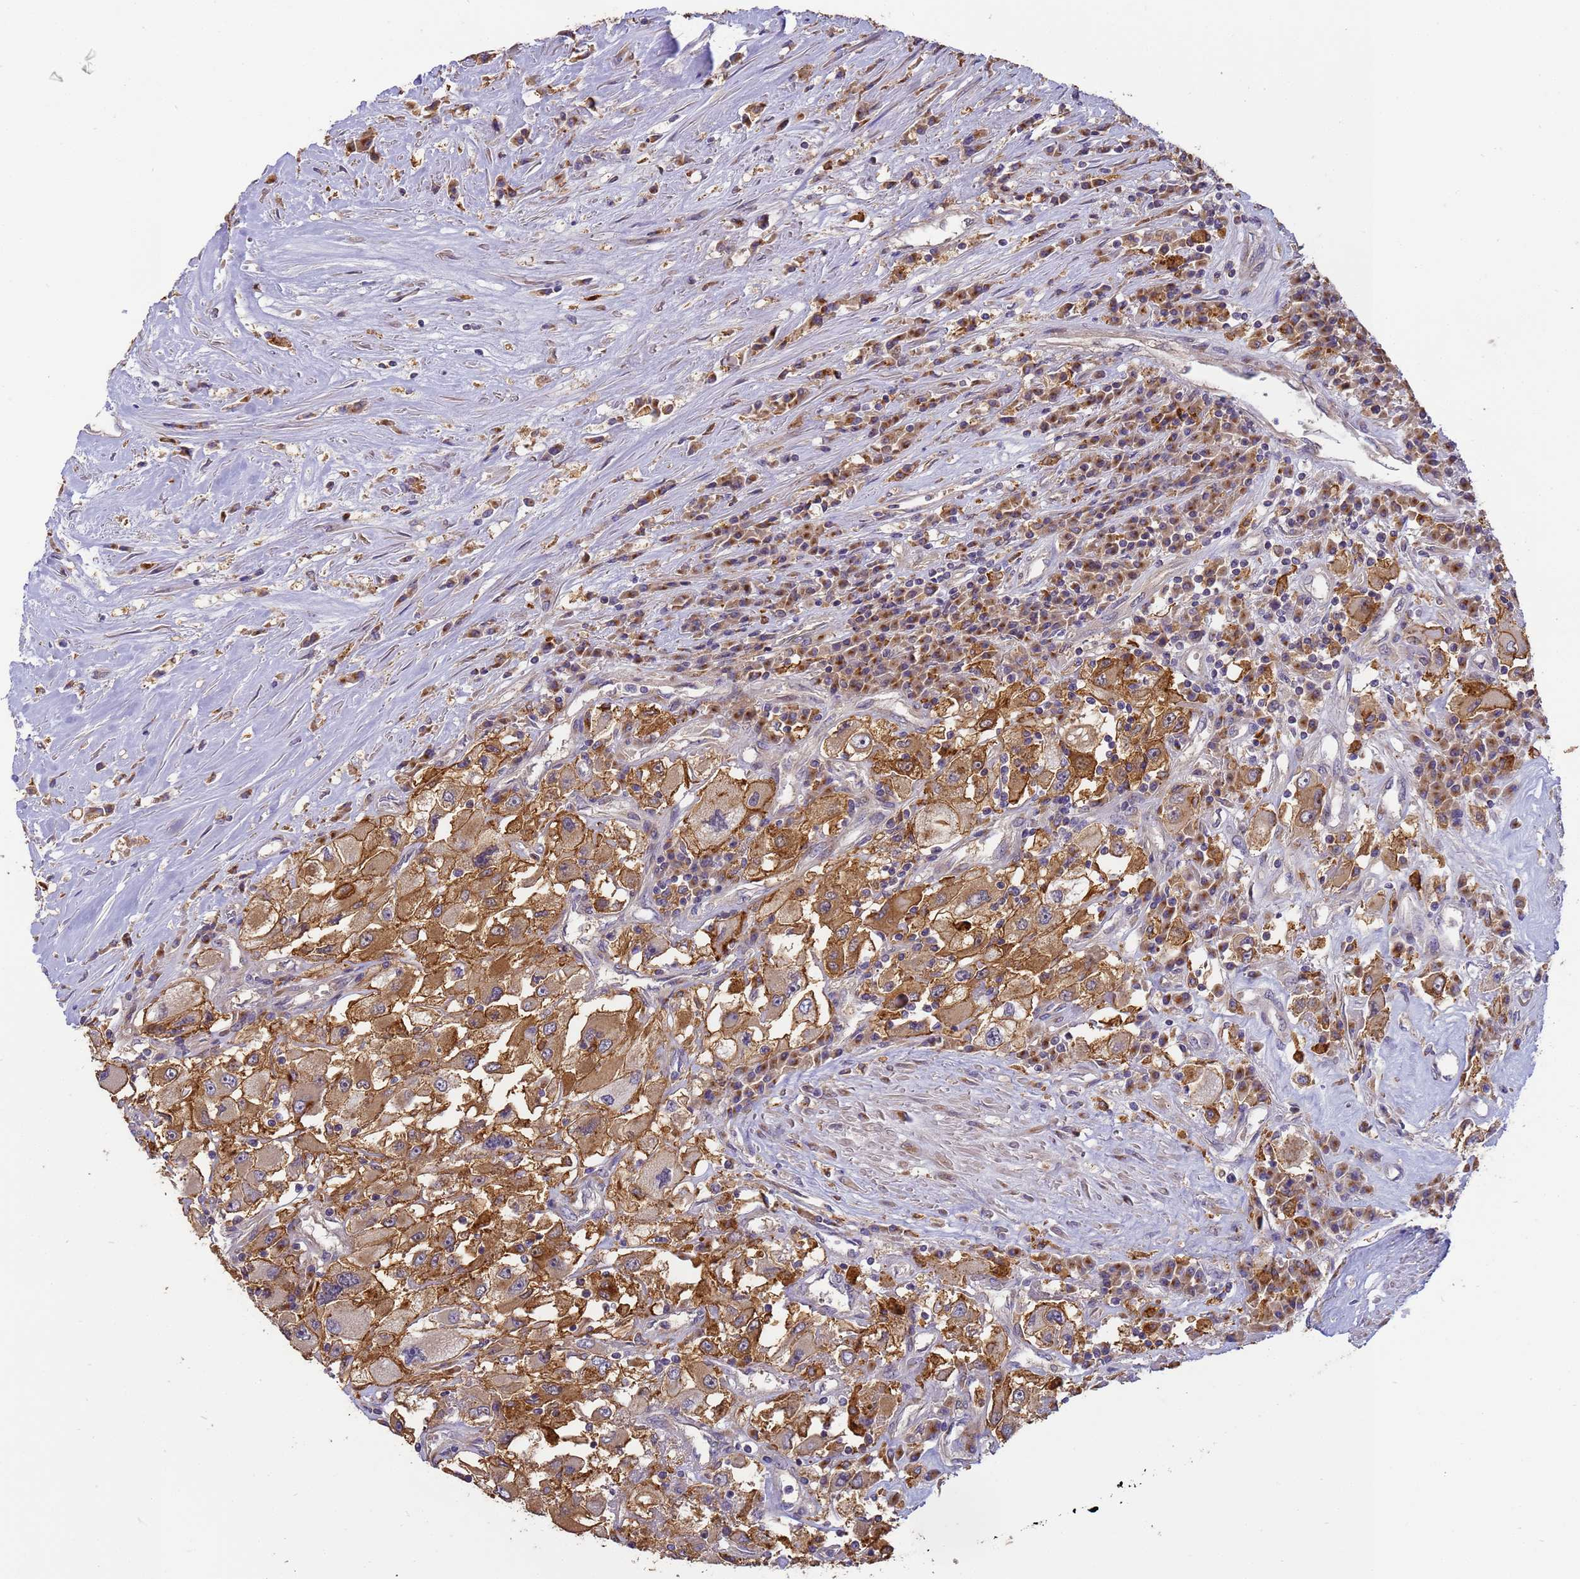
{"staining": {"intensity": "moderate", "quantity": ">75%", "location": "cytoplasmic/membranous"}, "tissue": "renal cancer", "cell_type": "Tumor cells", "image_type": "cancer", "snomed": [{"axis": "morphology", "description": "Adenocarcinoma, NOS"}, {"axis": "topography", "description": "Kidney"}], "caption": "The photomicrograph exhibits immunohistochemical staining of adenocarcinoma (renal). There is moderate cytoplasmic/membranous expression is seen in about >75% of tumor cells.", "gene": "M6PR", "patient": {"sex": "female", "age": 52}}